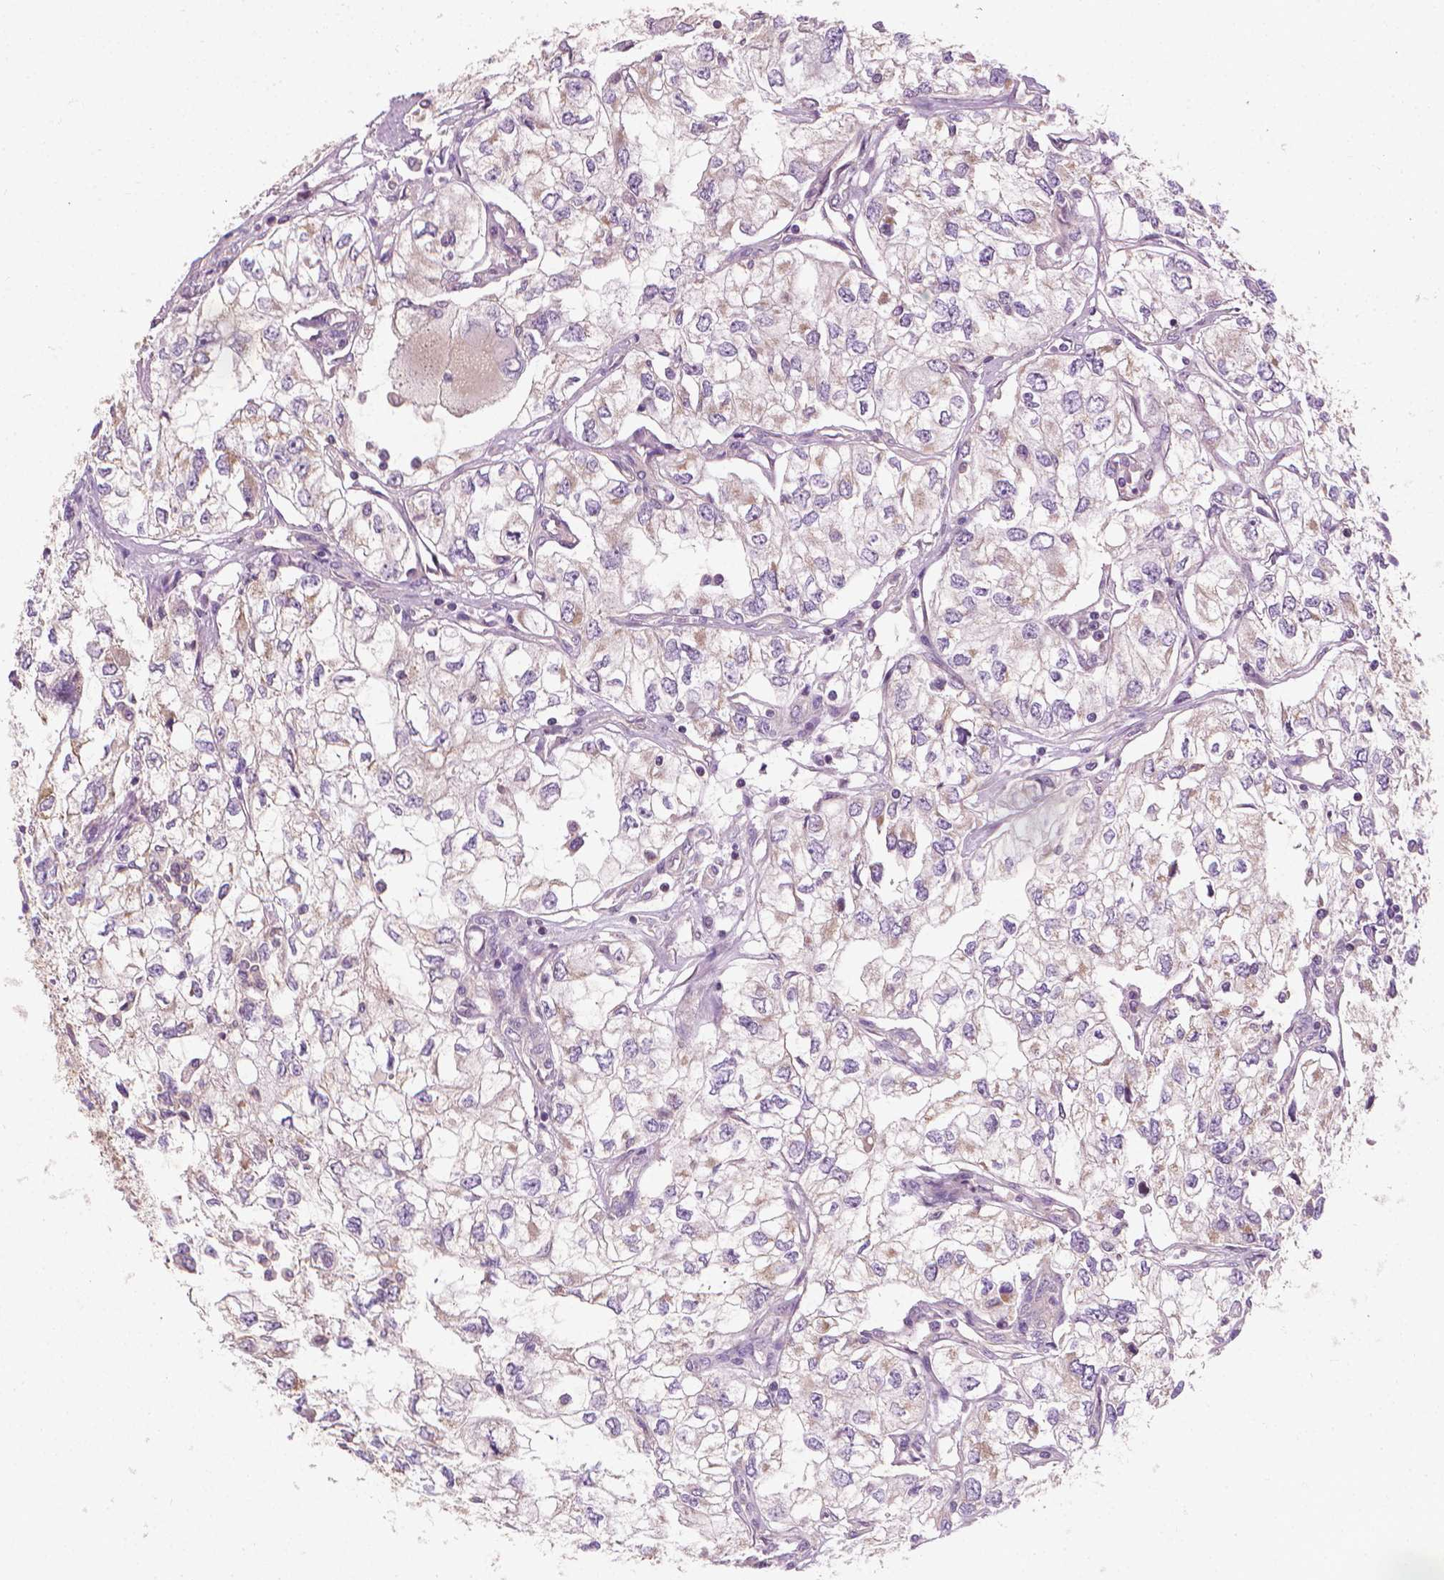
{"staining": {"intensity": "negative", "quantity": "none", "location": "none"}, "tissue": "renal cancer", "cell_type": "Tumor cells", "image_type": "cancer", "snomed": [{"axis": "morphology", "description": "Adenocarcinoma, NOS"}, {"axis": "topography", "description": "Kidney"}], "caption": "Renal adenocarcinoma stained for a protein using IHC reveals no positivity tumor cells.", "gene": "RIIAD1", "patient": {"sex": "female", "age": 59}}